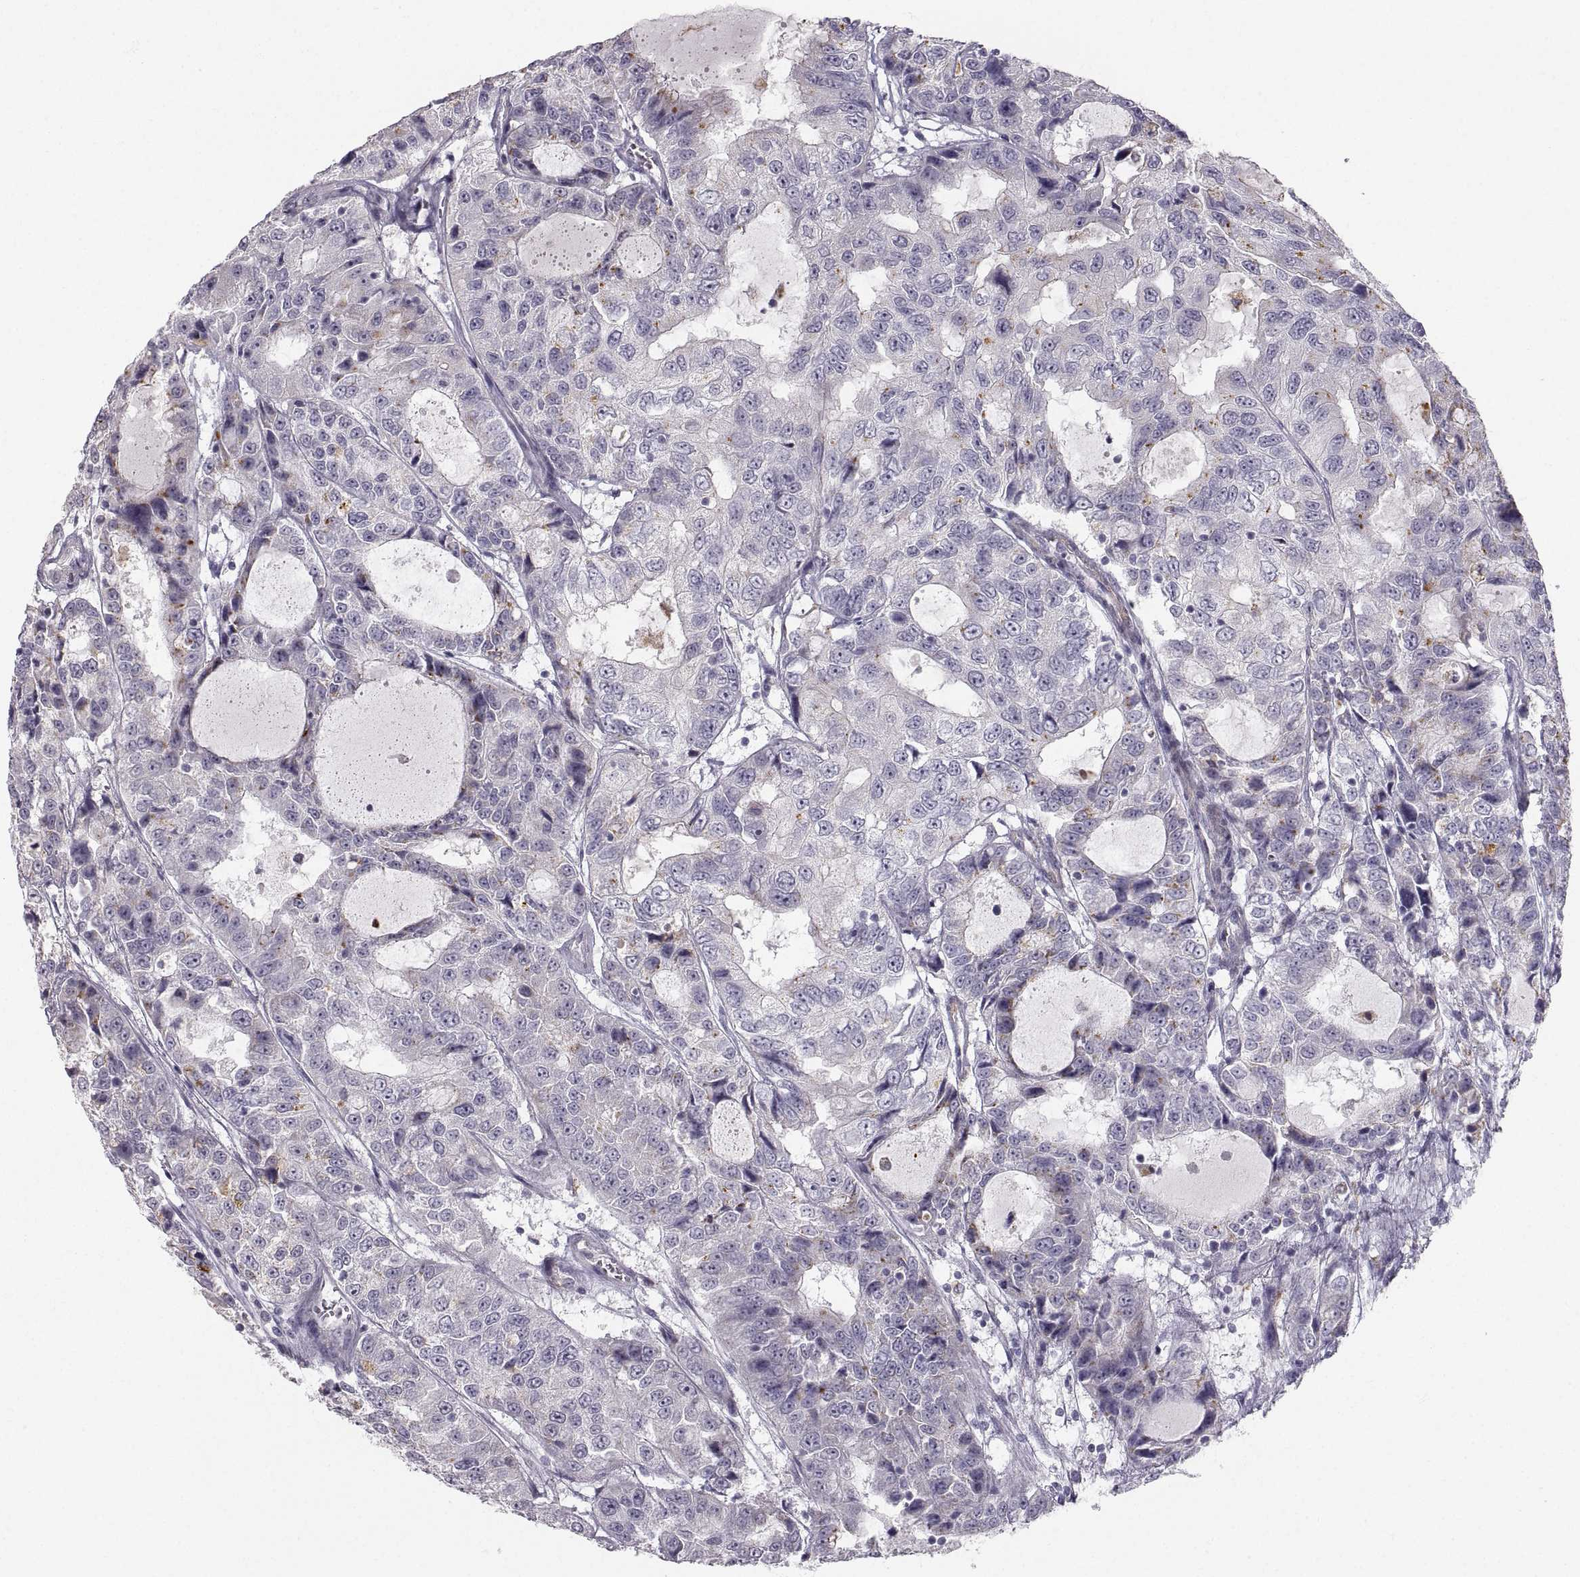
{"staining": {"intensity": "negative", "quantity": "none", "location": "none"}, "tissue": "urothelial cancer", "cell_type": "Tumor cells", "image_type": "cancer", "snomed": [{"axis": "morphology", "description": "Urothelial carcinoma, NOS"}, {"axis": "morphology", "description": "Urothelial carcinoma, High grade"}, {"axis": "topography", "description": "Urinary bladder"}], "caption": "IHC of human urothelial carcinoma (high-grade) shows no positivity in tumor cells.", "gene": "PGM5", "patient": {"sex": "female", "age": 73}}